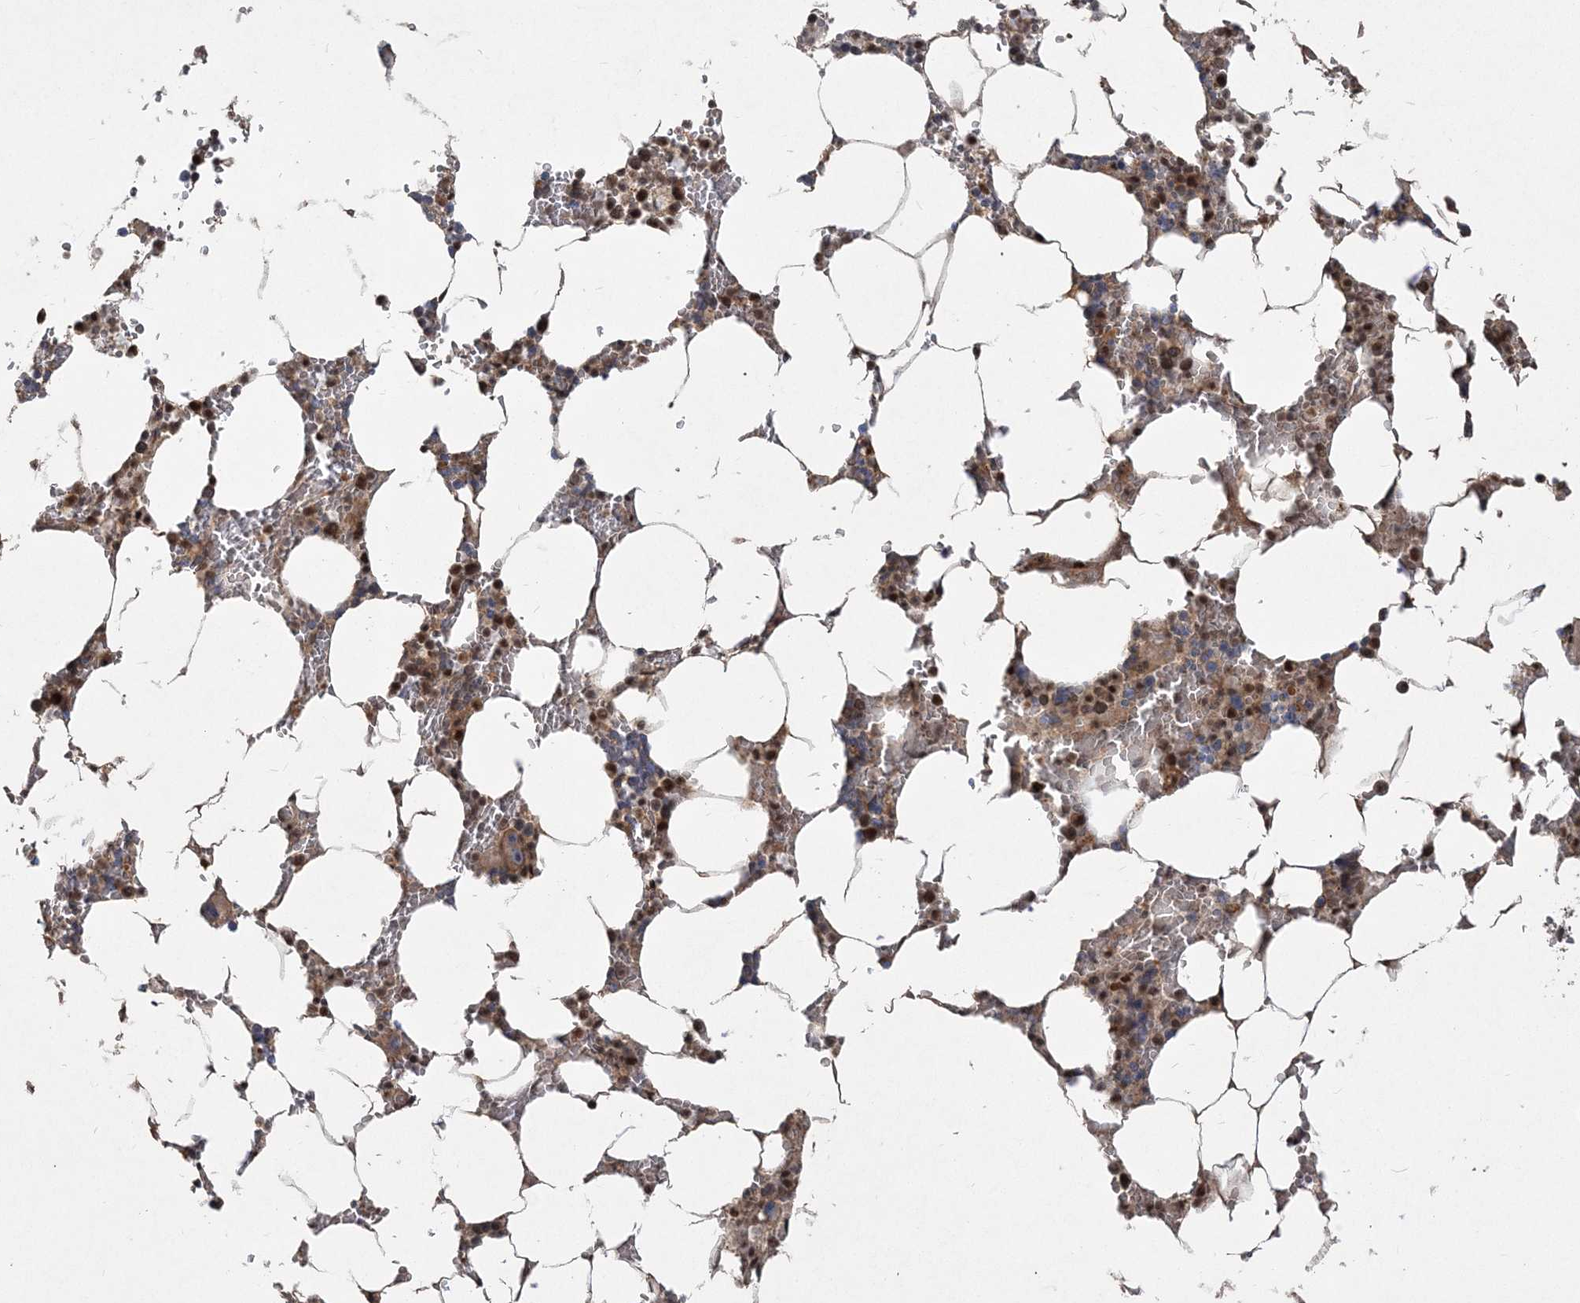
{"staining": {"intensity": "strong", "quantity": "25%-75%", "location": "nuclear"}, "tissue": "bone marrow", "cell_type": "Hematopoietic cells", "image_type": "normal", "snomed": [{"axis": "morphology", "description": "Normal tissue, NOS"}, {"axis": "topography", "description": "Bone marrow"}], "caption": "DAB immunohistochemical staining of normal bone marrow exhibits strong nuclear protein positivity in about 25%-75% of hematopoietic cells. (DAB = brown stain, brightfield microscopy at high magnification).", "gene": "COPS7B", "patient": {"sex": "male", "age": 70}}